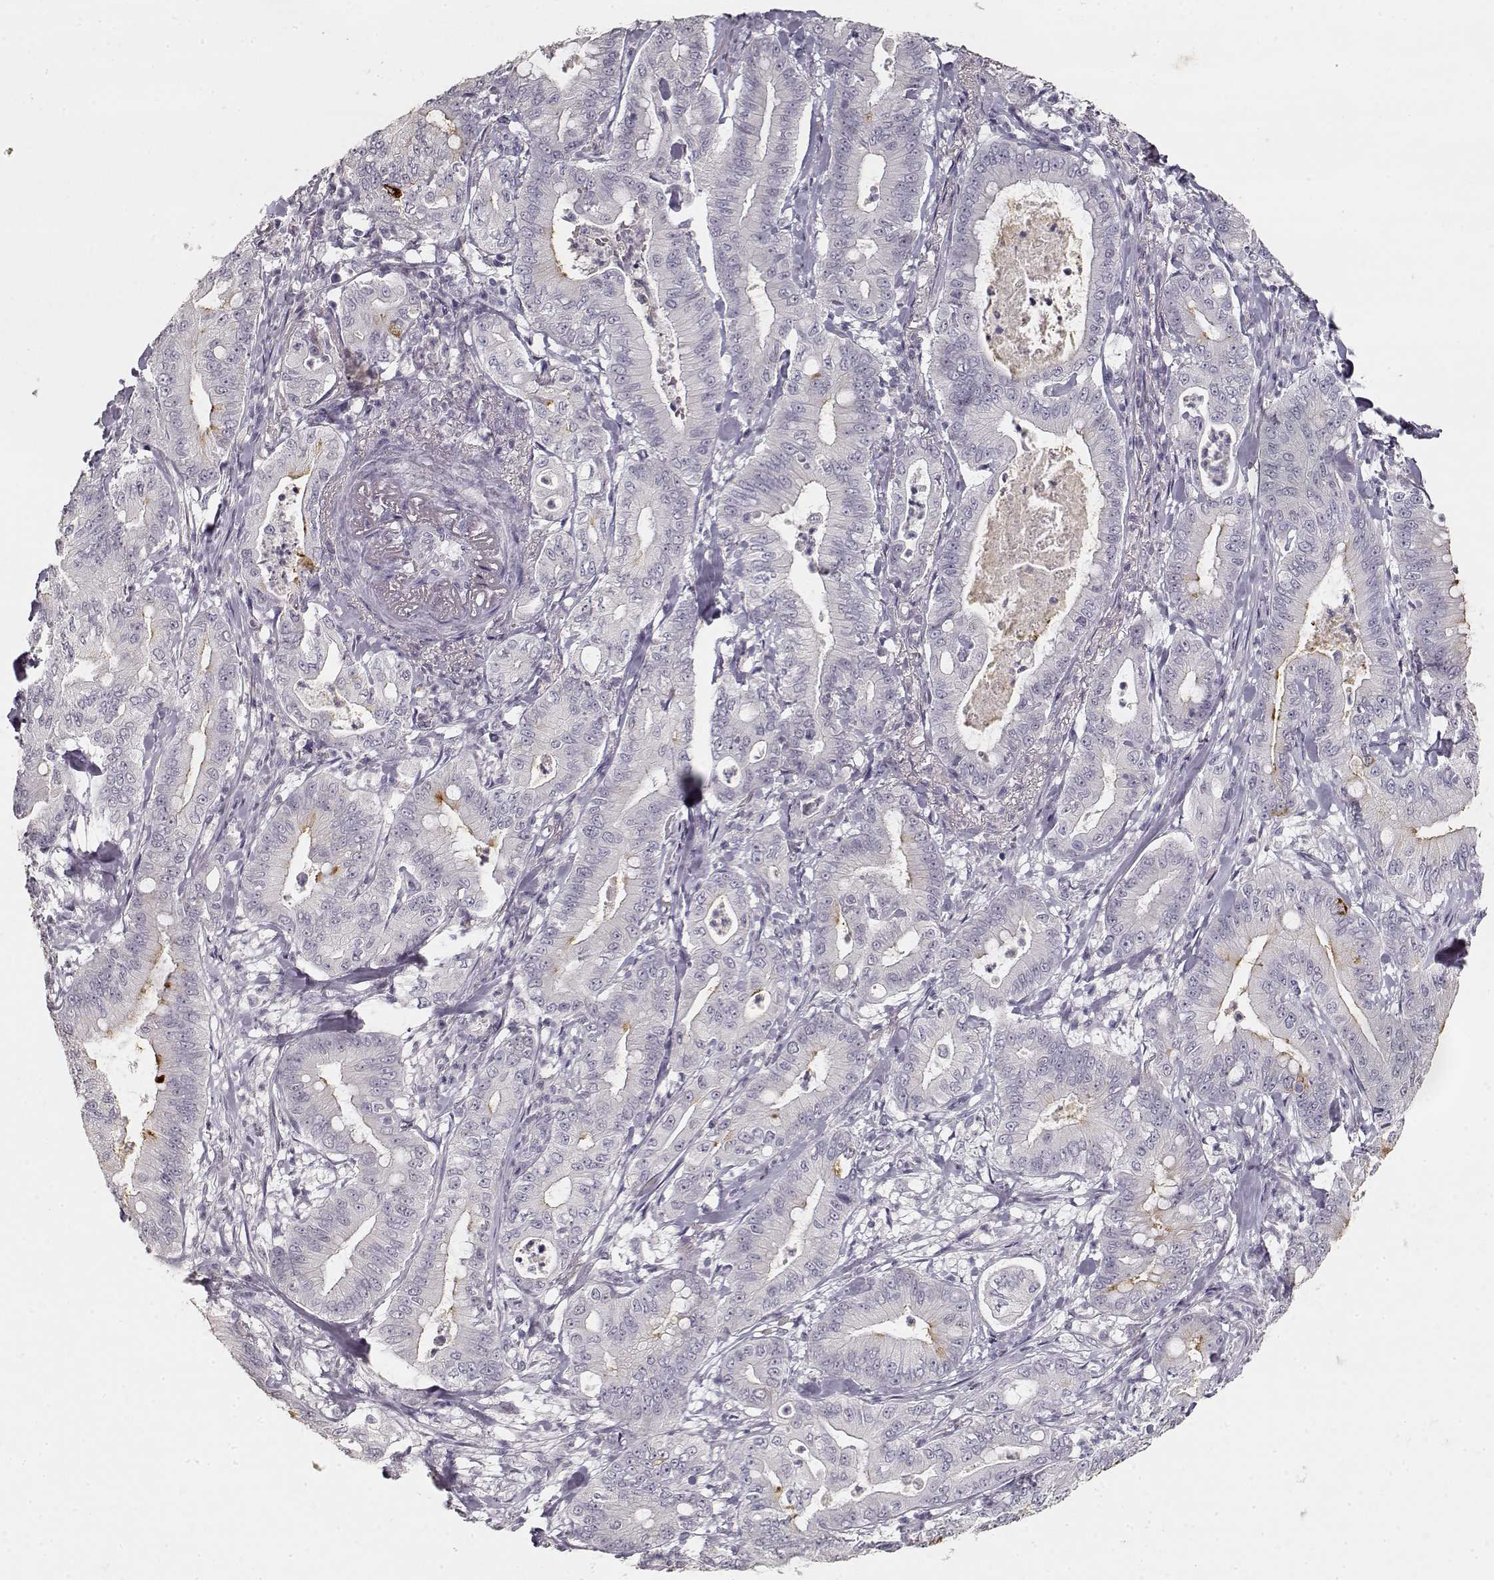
{"staining": {"intensity": "negative", "quantity": "none", "location": "none"}, "tissue": "pancreatic cancer", "cell_type": "Tumor cells", "image_type": "cancer", "snomed": [{"axis": "morphology", "description": "Adenocarcinoma, NOS"}, {"axis": "topography", "description": "Pancreas"}], "caption": "High power microscopy histopathology image of an immunohistochemistry micrograph of adenocarcinoma (pancreatic), revealing no significant positivity in tumor cells.", "gene": "TPH2", "patient": {"sex": "male", "age": 71}}